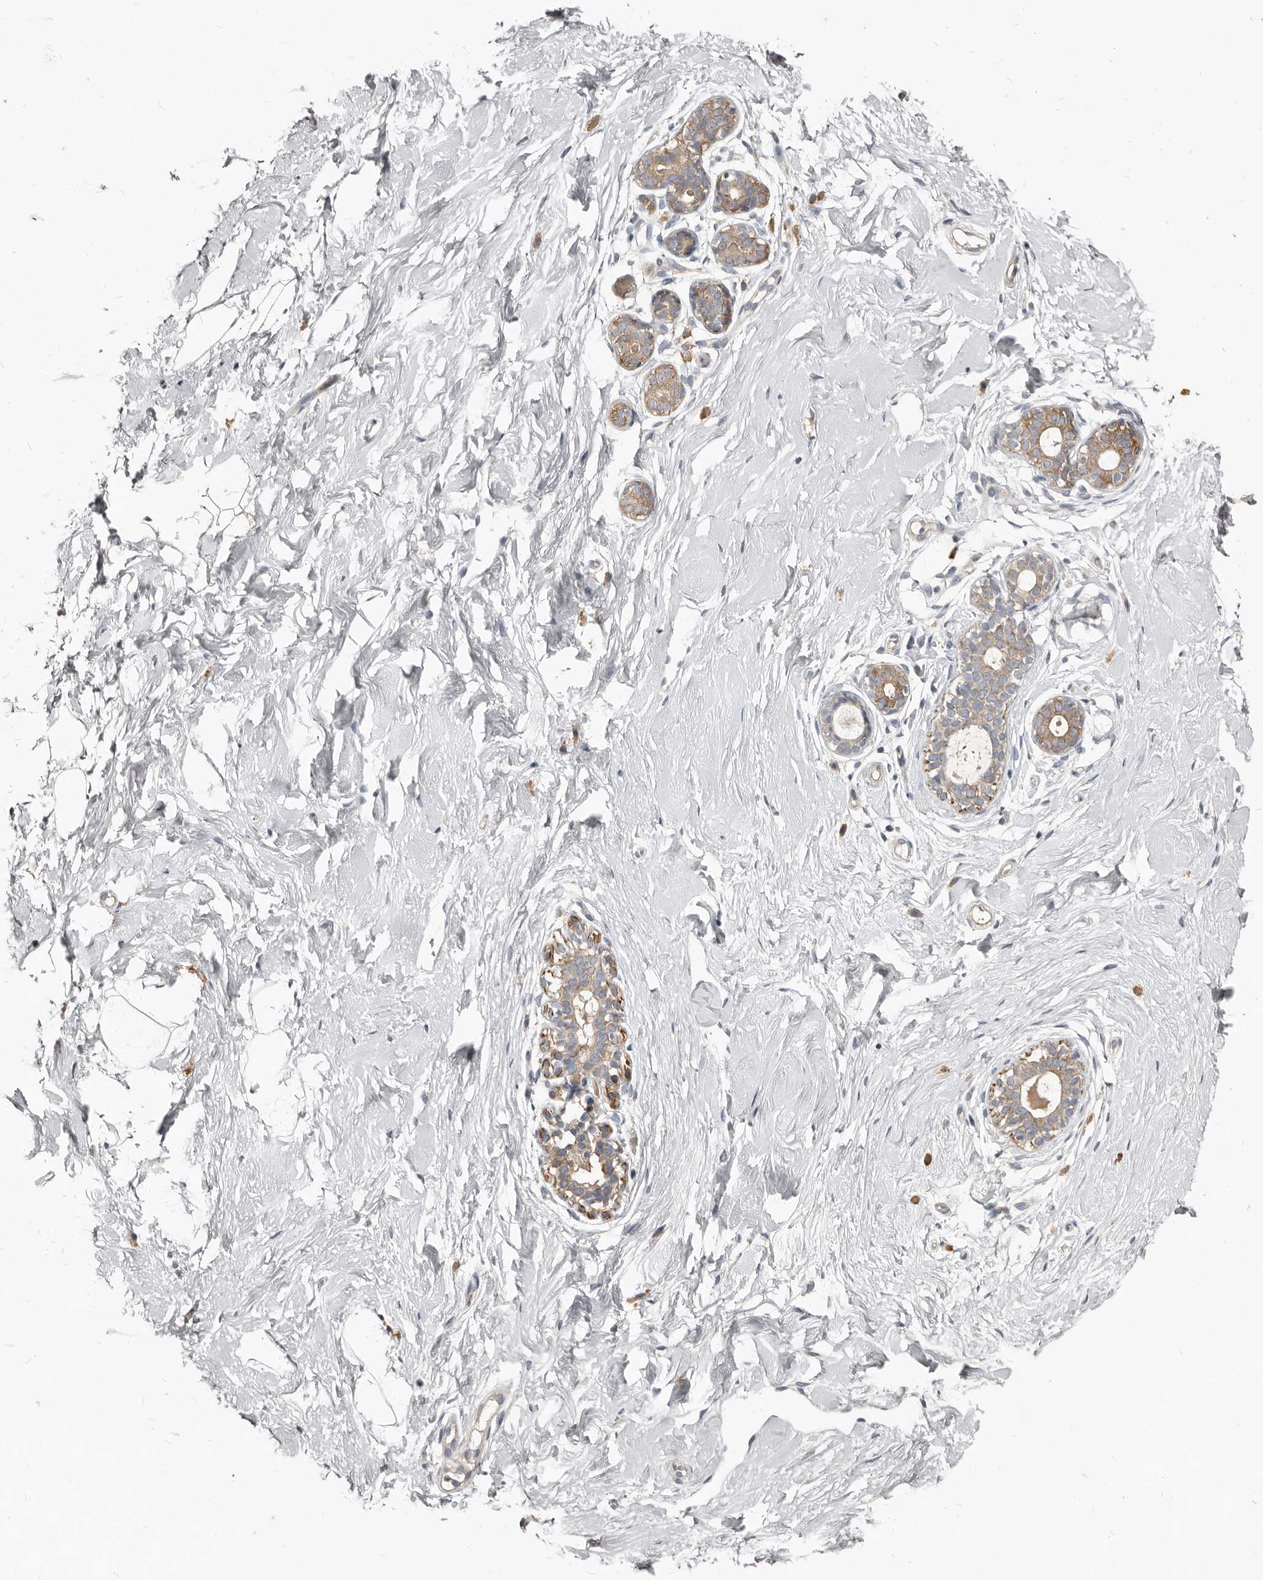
{"staining": {"intensity": "moderate", "quantity": ">75%", "location": "cytoplasmic/membranous"}, "tissue": "breast", "cell_type": "Adipocytes", "image_type": "normal", "snomed": [{"axis": "morphology", "description": "Normal tissue, NOS"}, {"axis": "morphology", "description": "Adenoma, NOS"}, {"axis": "topography", "description": "Breast"}], "caption": "A medium amount of moderate cytoplasmic/membranous expression is seen in approximately >75% of adipocytes in normal breast. (DAB = brown stain, brightfield microscopy at high magnification).", "gene": "AKNAD1", "patient": {"sex": "female", "age": 23}}